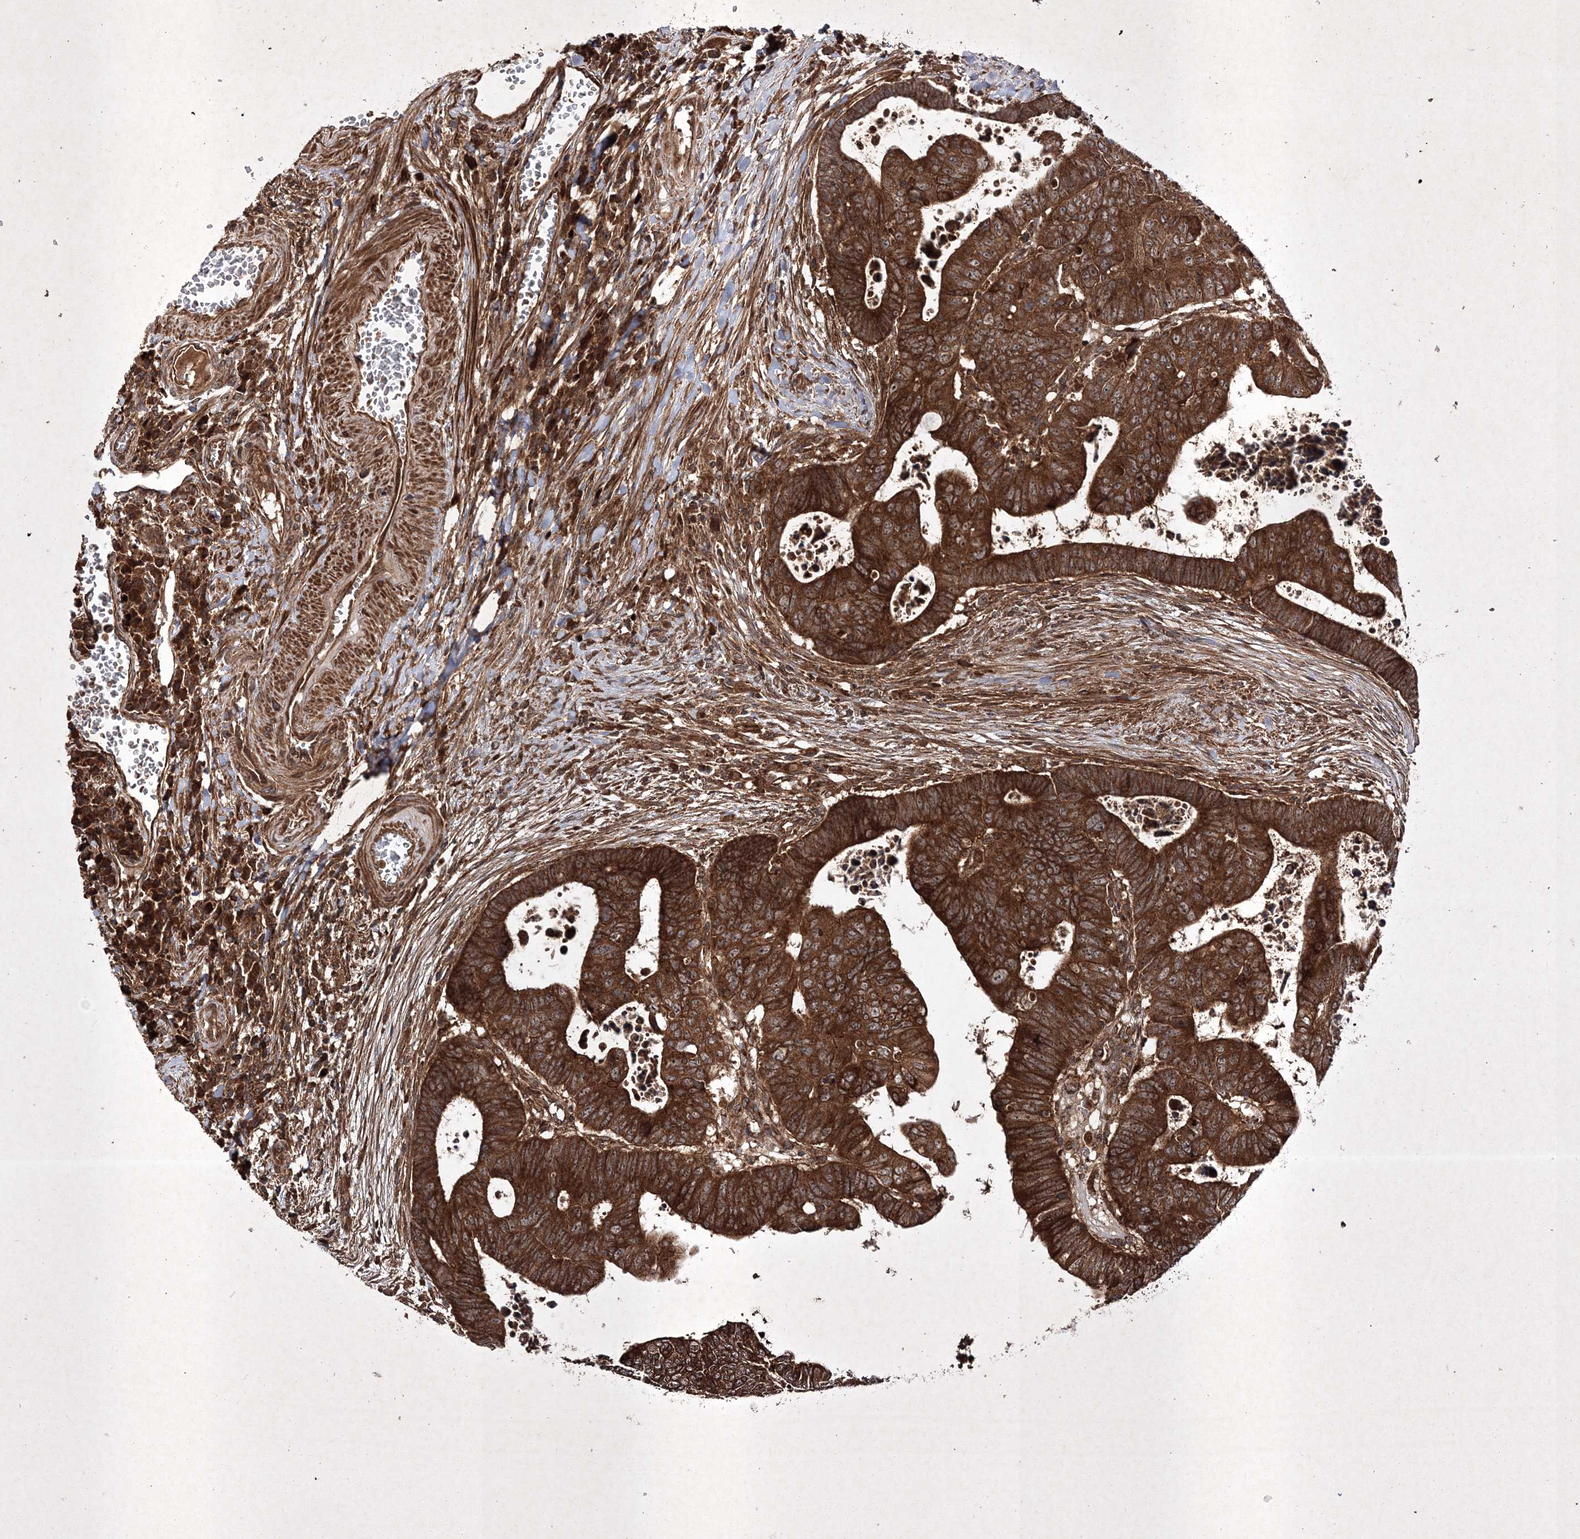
{"staining": {"intensity": "strong", "quantity": ">75%", "location": "cytoplasmic/membranous"}, "tissue": "colorectal cancer", "cell_type": "Tumor cells", "image_type": "cancer", "snomed": [{"axis": "morphology", "description": "Normal tissue, NOS"}, {"axis": "morphology", "description": "Adenocarcinoma, NOS"}, {"axis": "topography", "description": "Rectum"}], "caption": "This image demonstrates IHC staining of colorectal cancer (adenocarcinoma), with high strong cytoplasmic/membranous expression in about >75% of tumor cells.", "gene": "DNAJC13", "patient": {"sex": "female", "age": 65}}